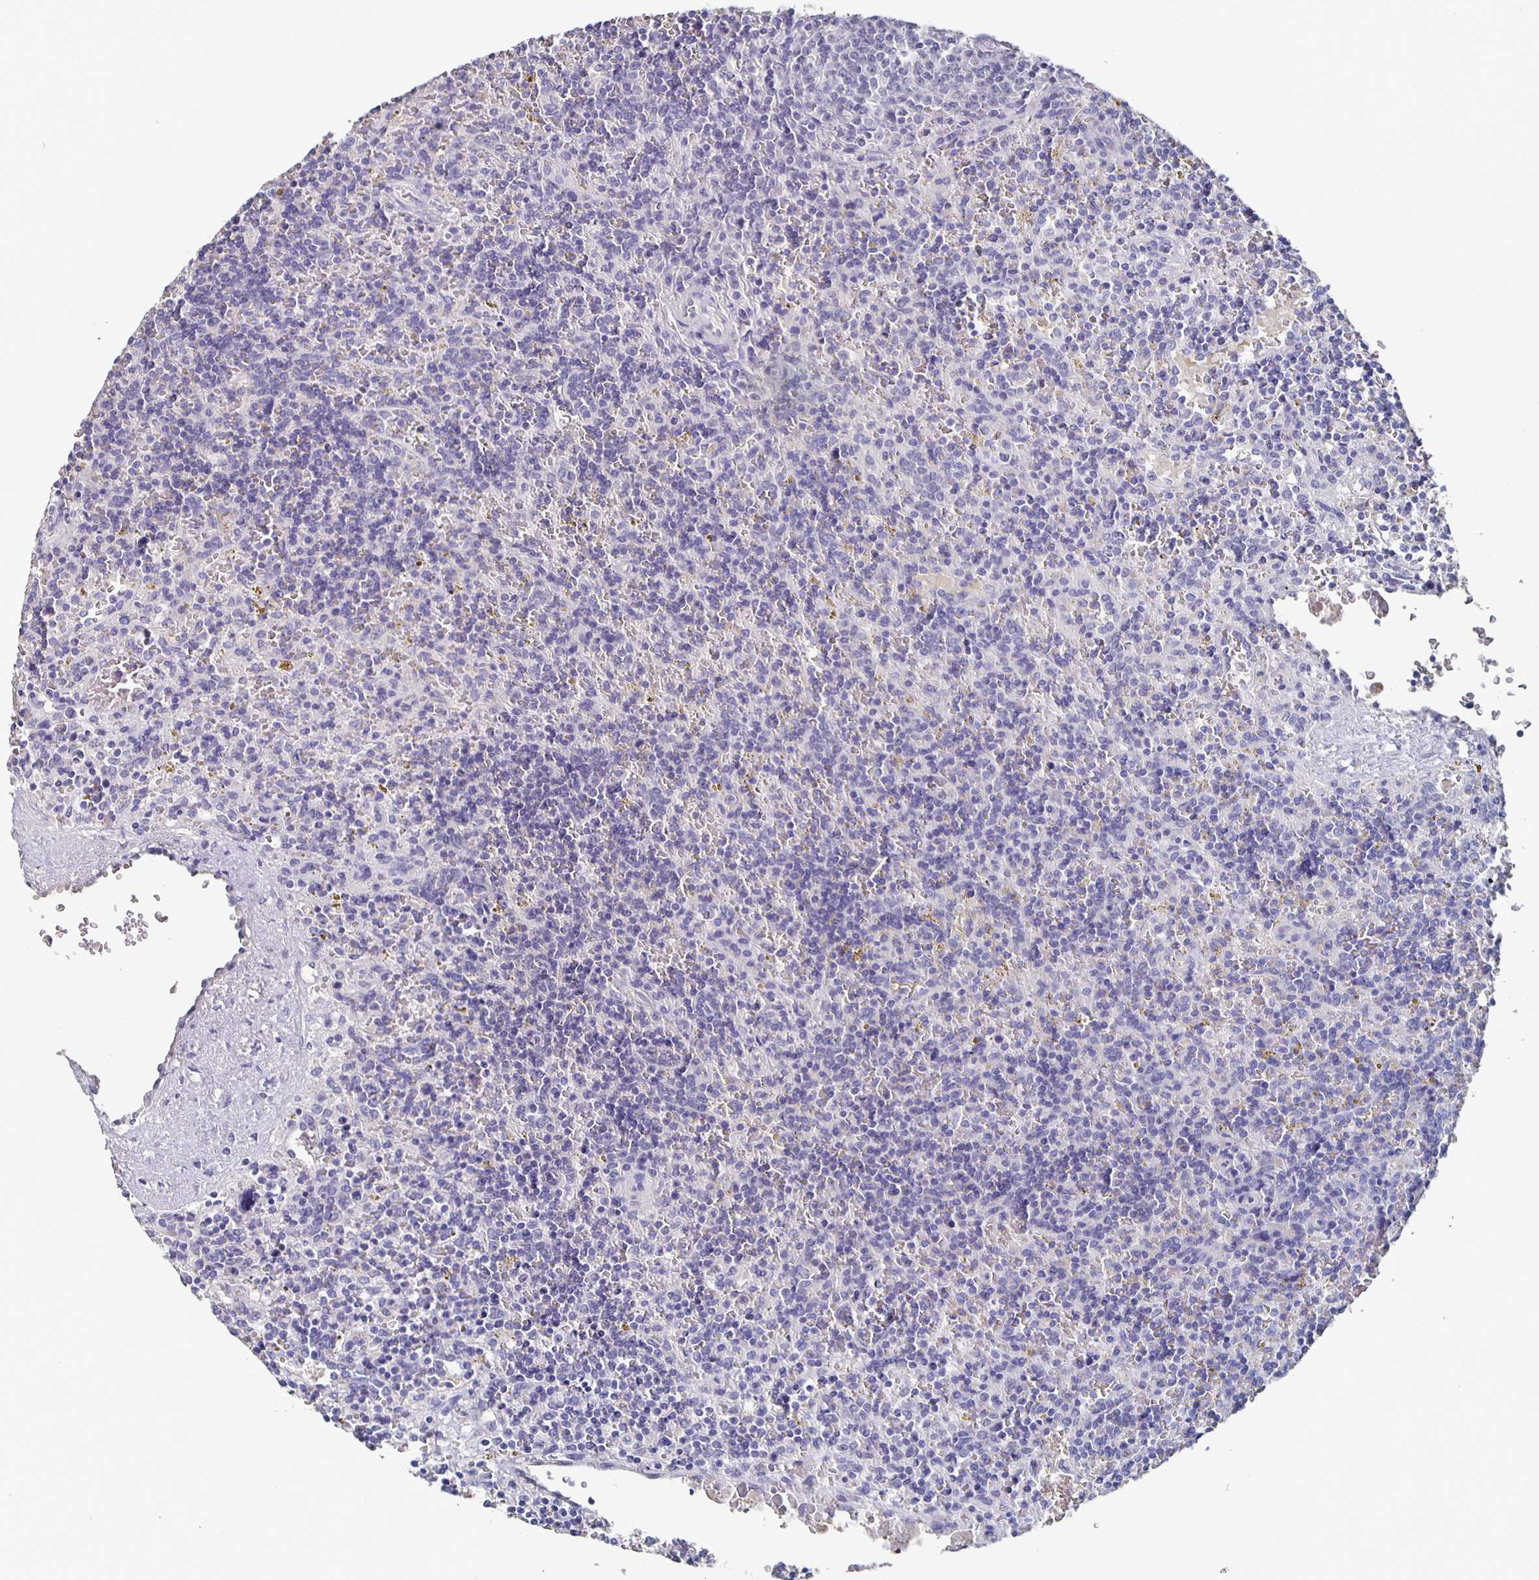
{"staining": {"intensity": "negative", "quantity": "none", "location": "none"}, "tissue": "lymphoma", "cell_type": "Tumor cells", "image_type": "cancer", "snomed": [{"axis": "morphology", "description": "Malignant lymphoma, non-Hodgkin's type, Low grade"}, {"axis": "topography", "description": "Spleen"}], "caption": "Immunohistochemistry histopathology image of neoplastic tissue: lymphoma stained with DAB reveals no significant protein staining in tumor cells.", "gene": "CACNA2D2", "patient": {"sex": "male", "age": 67}}